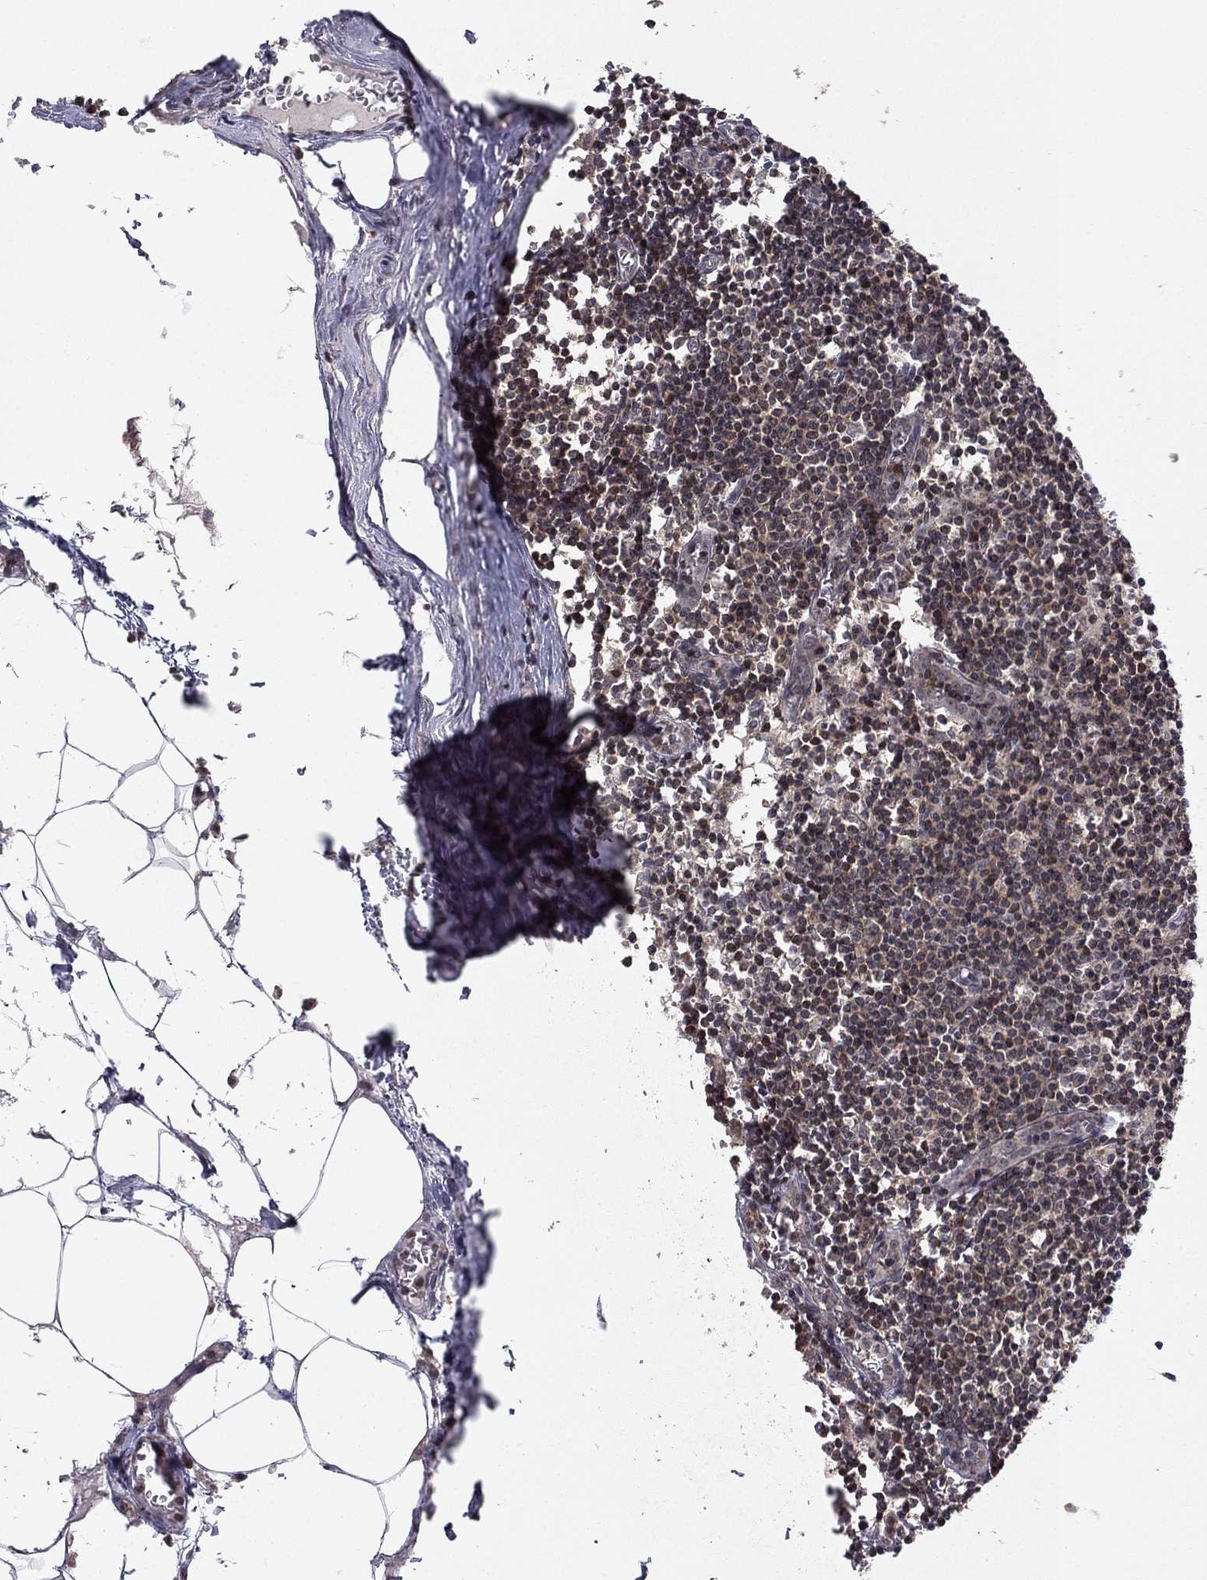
{"staining": {"intensity": "strong", "quantity": ">75%", "location": "nuclear"}, "tissue": "lymph node", "cell_type": "Non-germinal center cells", "image_type": "normal", "snomed": [{"axis": "morphology", "description": "Normal tissue, NOS"}, {"axis": "topography", "description": "Lymph node"}], "caption": "Protein analysis of benign lymph node reveals strong nuclear positivity in approximately >75% of non-germinal center cells.", "gene": "SSX2IP", "patient": {"sex": "male", "age": 59}}